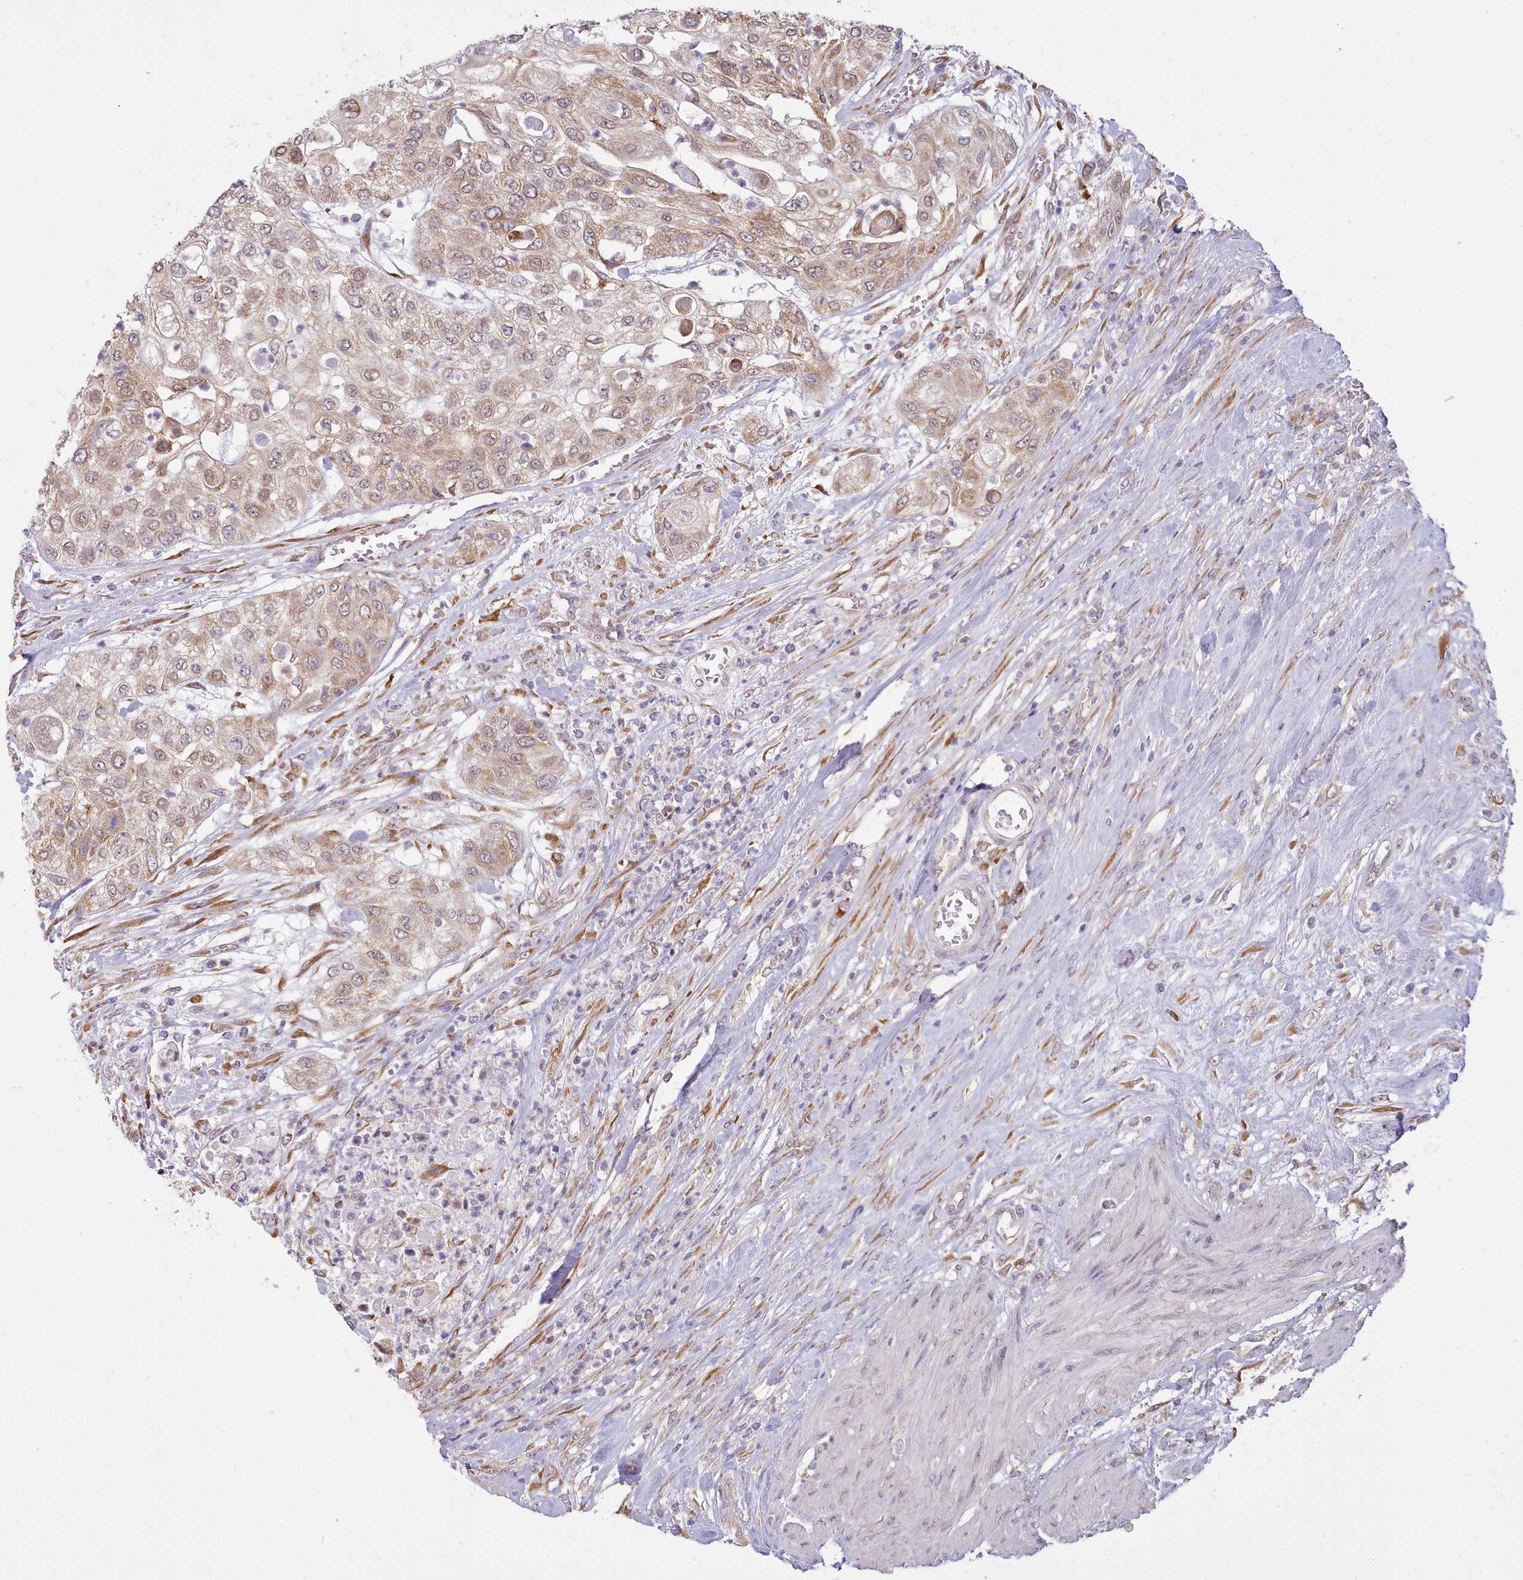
{"staining": {"intensity": "weak", "quantity": ">75%", "location": "cytoplasmic/membranous"}, "tissue": "urothelial cancer", "cell_type": "Tumor cells", "image_type": "cancer", "snomed": [{"axis": "morphology", "description": "Urothelial carcinoma, High grade"}, {"axis": "topography", "description": "Urinary bladder"}], "caption": "Immunohistochemistry (DAB) staining of urothelial carcinoma (high-grade) shows weak cytoplasmic/membranous protein positivity in approximately >75% of tumor cells.", "gene": "SEC61B", "patient": {"sex": "female", "age": 79}}